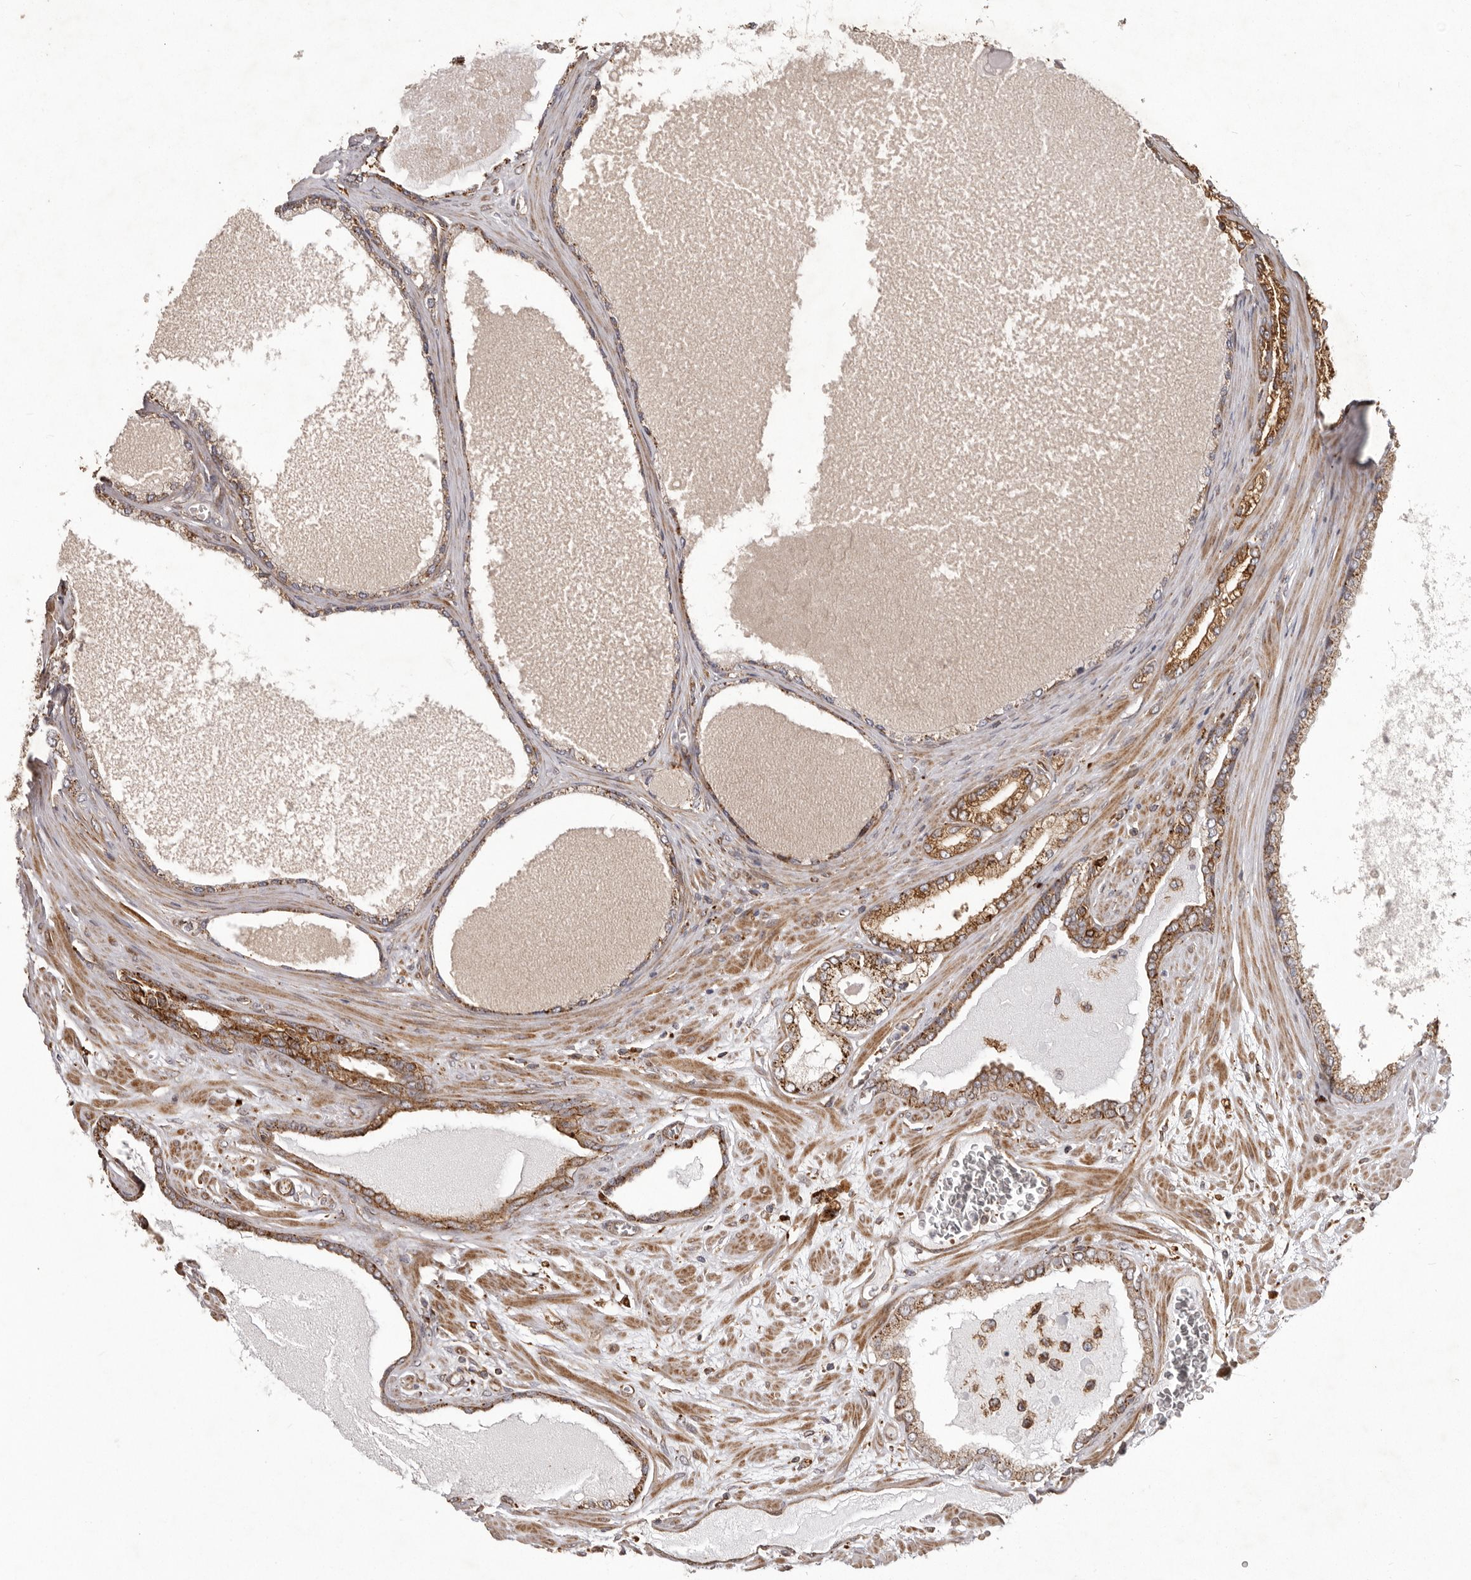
{"staining": {"intensity": "moderate", "quantity": ">75%", "location": "cytoplasmic/membranous"}, "tissue": "prostate cancer", "cell_type": "Tumor cells", "image_type": "cancer", "snomed": [{"axis": "morphology", "description": "Adenocarcinoma, Low grade"}, {"axis": "topography", "description": "Prostate"}], "caption": "The photomicrograph reveals a brown stain indicating the presence of a protein in the cytoplasmic/membranous of tumor cells in prostate adenocarcinoma (low-grade). The staining was performed using DAB, with brown indicating positive protein expression. Nuclei are stained blue with hematoxylin.", "gene": "NUP43", "patient": {"sex": "male", "age": 70}}